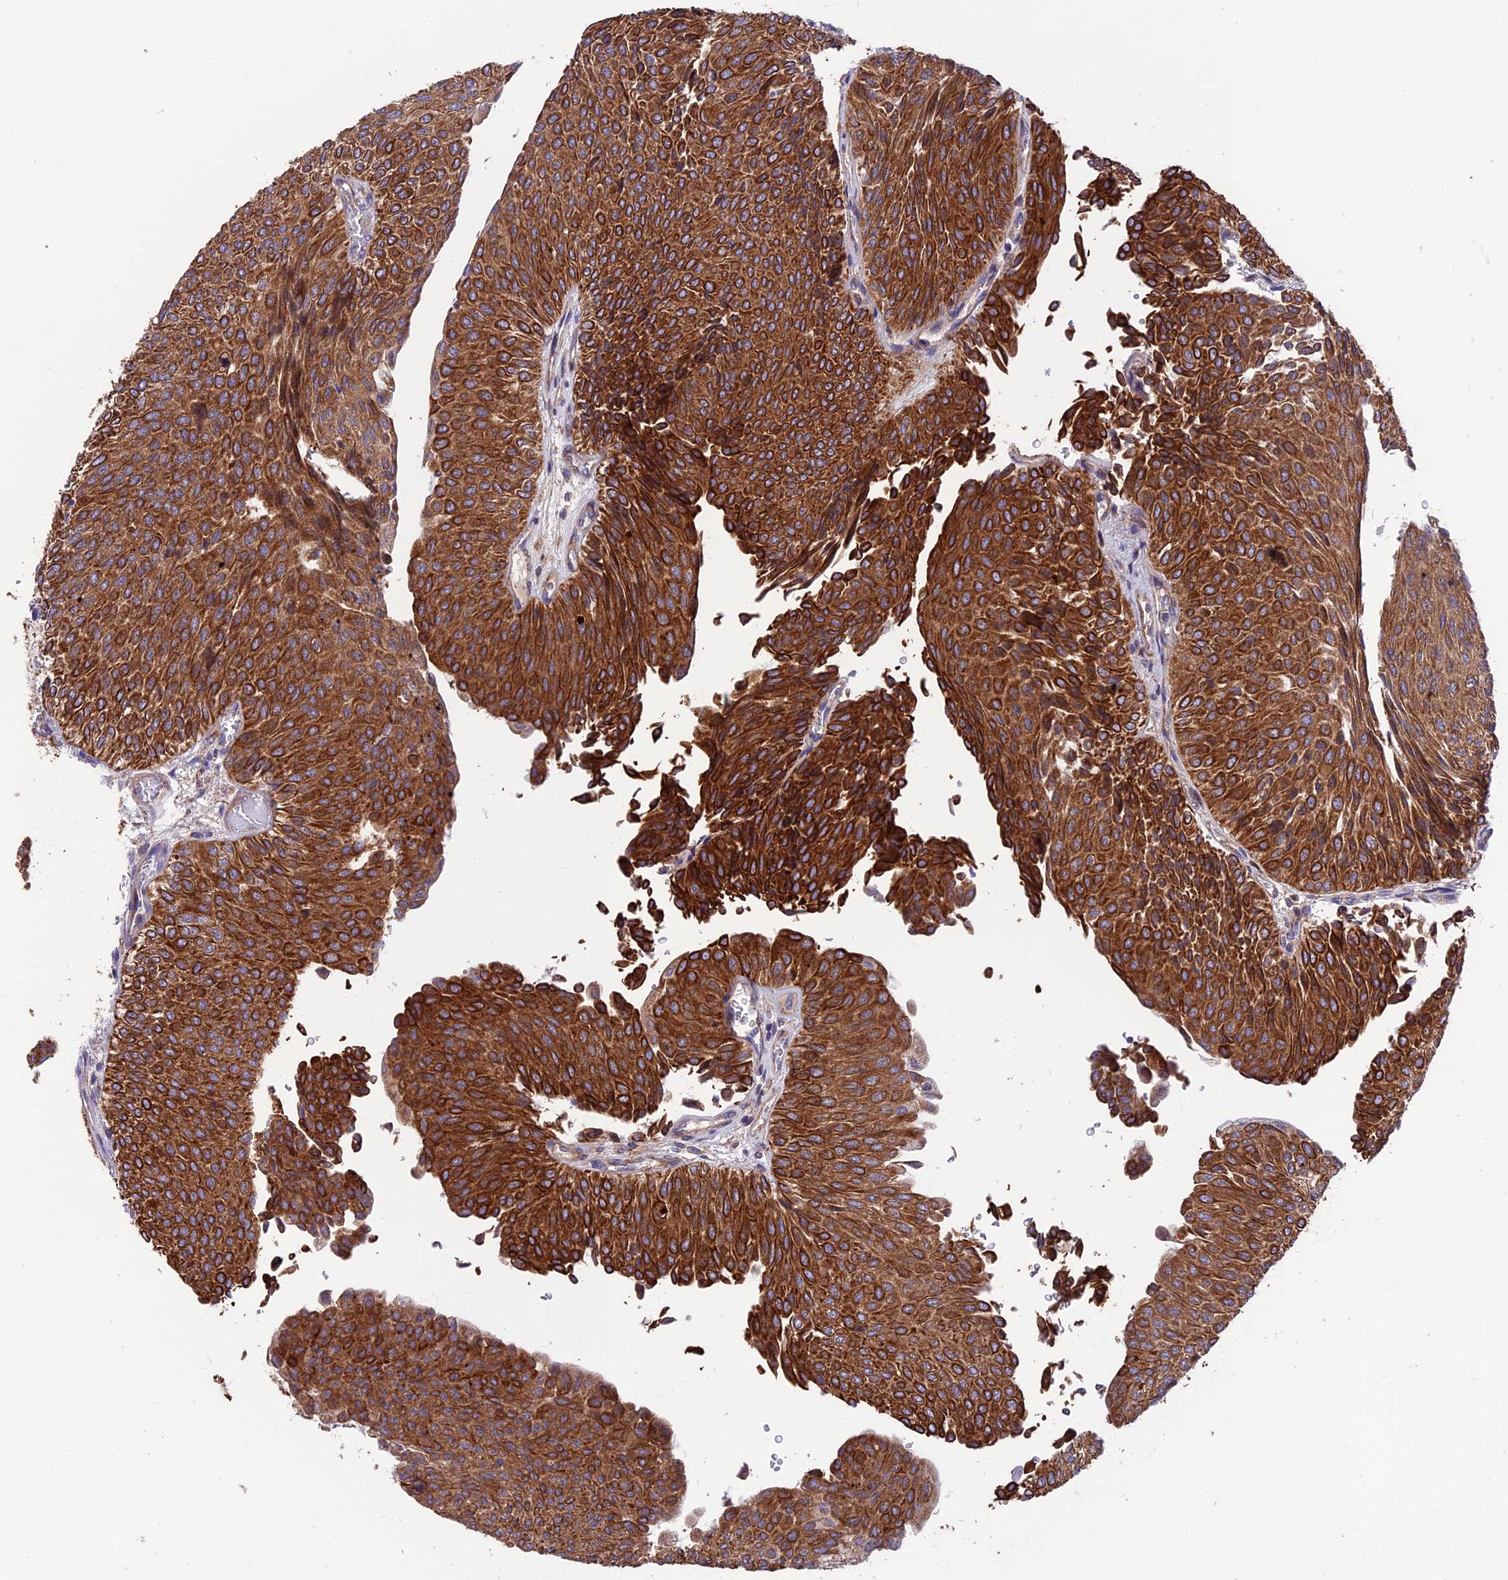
{"staining": {"intensity": "strong", "quantity": ">75%", "location": "cytoplasmic/membranous"}, "tissue": "urothelial cancer", "cell_type": "Tumor cells", "image_type": "cancer", "snomed": [{"axis": "morphology", "description": "Urothelial carcinoma, Low grade"}, {"axis": "topography", "description": "Urinary bladder"}], "caption": "A high amount of strong cytoplasmic/membranous positivity is appreciated in approximately >75% of tumor cells in low-grade urothelial carcinoma tissue.", "gene": "VPS16", "patient": {"sex": "male", "age": 78}}